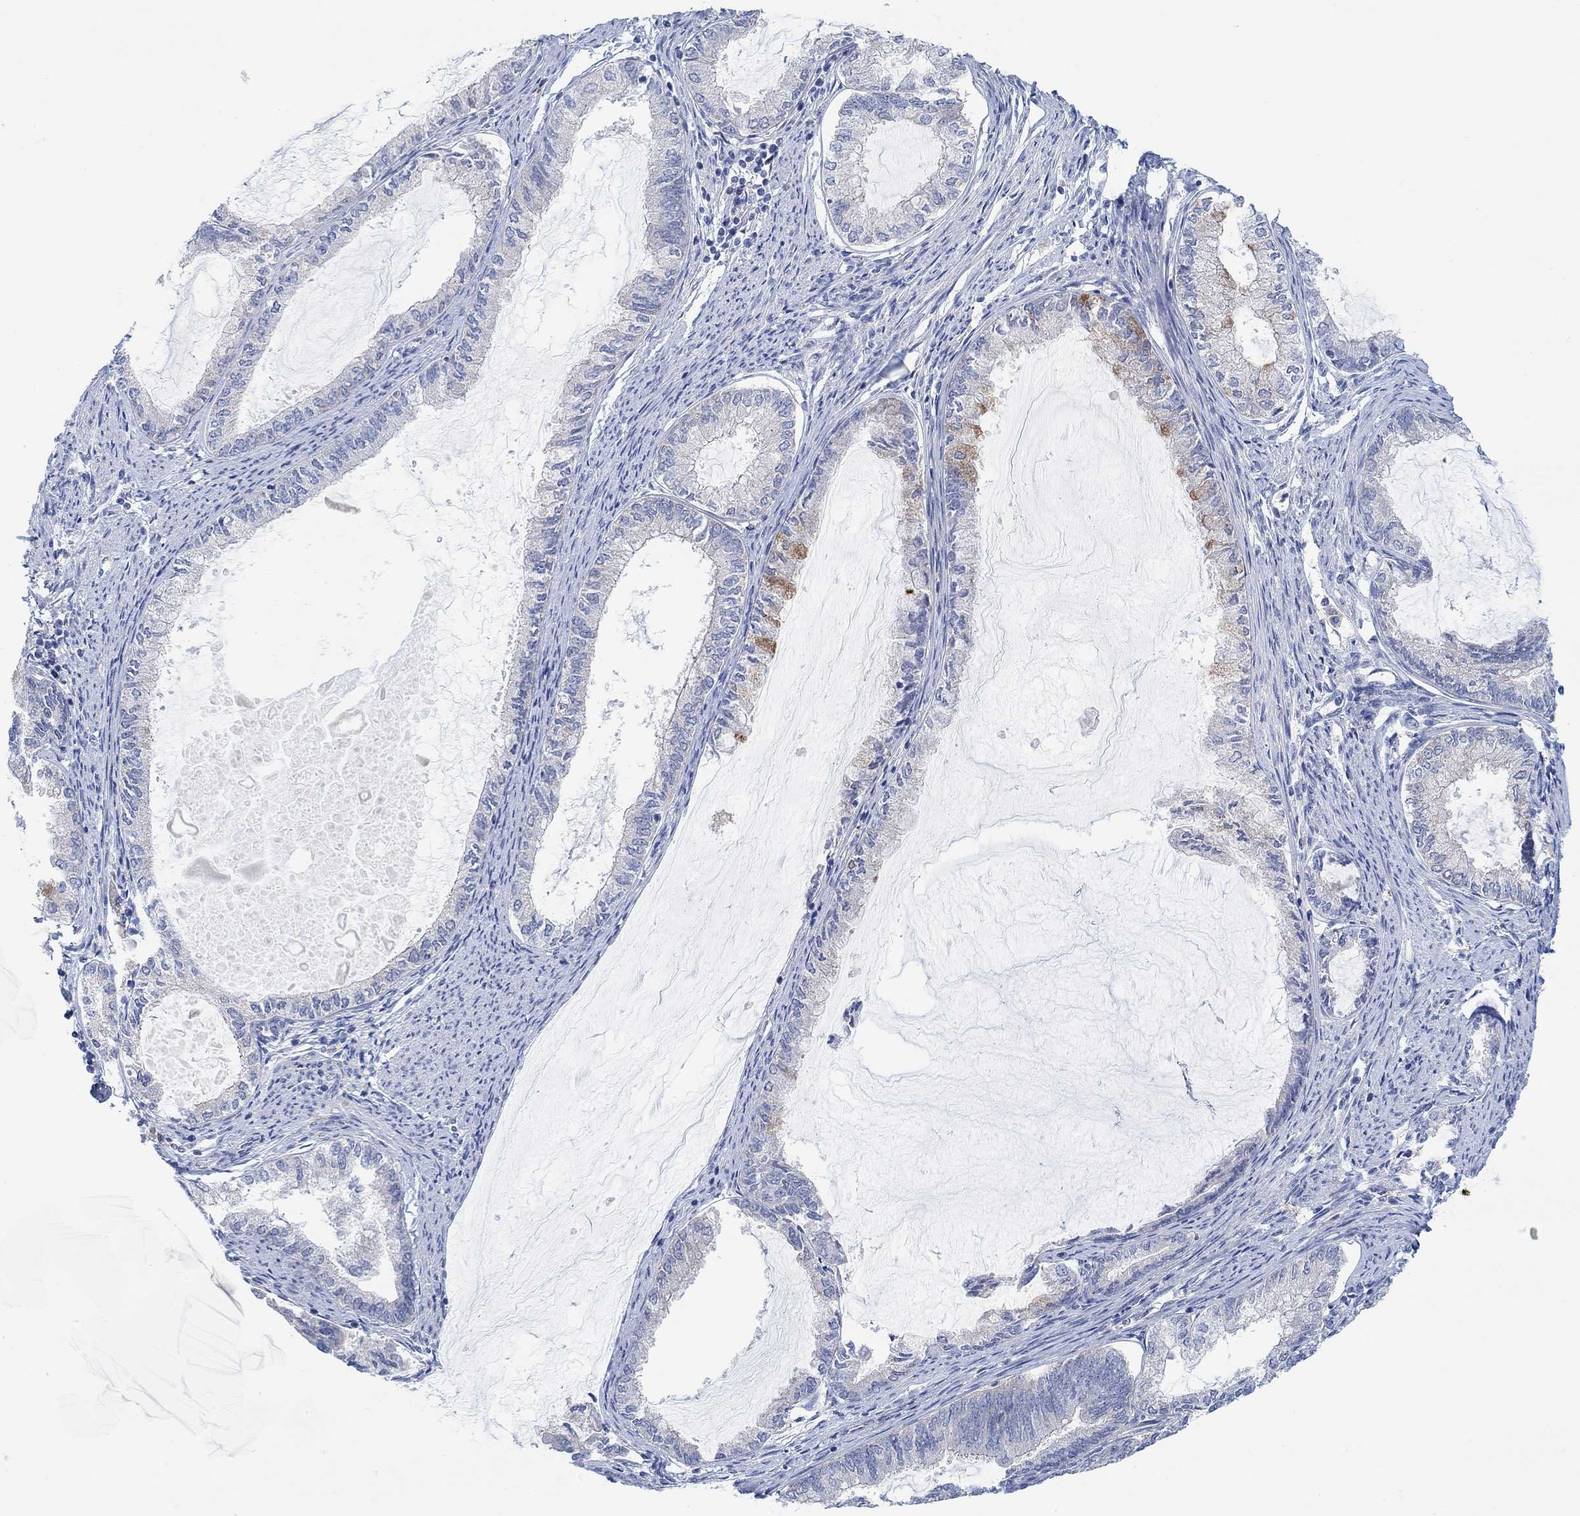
{"staining": {"intensity": "moderate", "quantity": "<25%", "location": "cytoplasmic/membranous"}, "tissue": "endometrial cancer", "cell_type": "Tumor cells", "image_type": "cancer", "snomed": [{"axis": "morphology", "description": "Adenocarcinoma, NOS"}, {"axis": "topography", "description": "Endometrium"}], "caption": "An IHC image of tumor tissue is shown. Protein staining in brown highlights moderate cytoplasmic/membranous positivity in adenocarcinoma (endometrial) within tumor cells. (DAB (3,3'-diaminobenzidine) IHC with brightfield microscopy, high magnification).", "gene": "PMFBP1", "patient": {"sex": "female", "age": 86}}